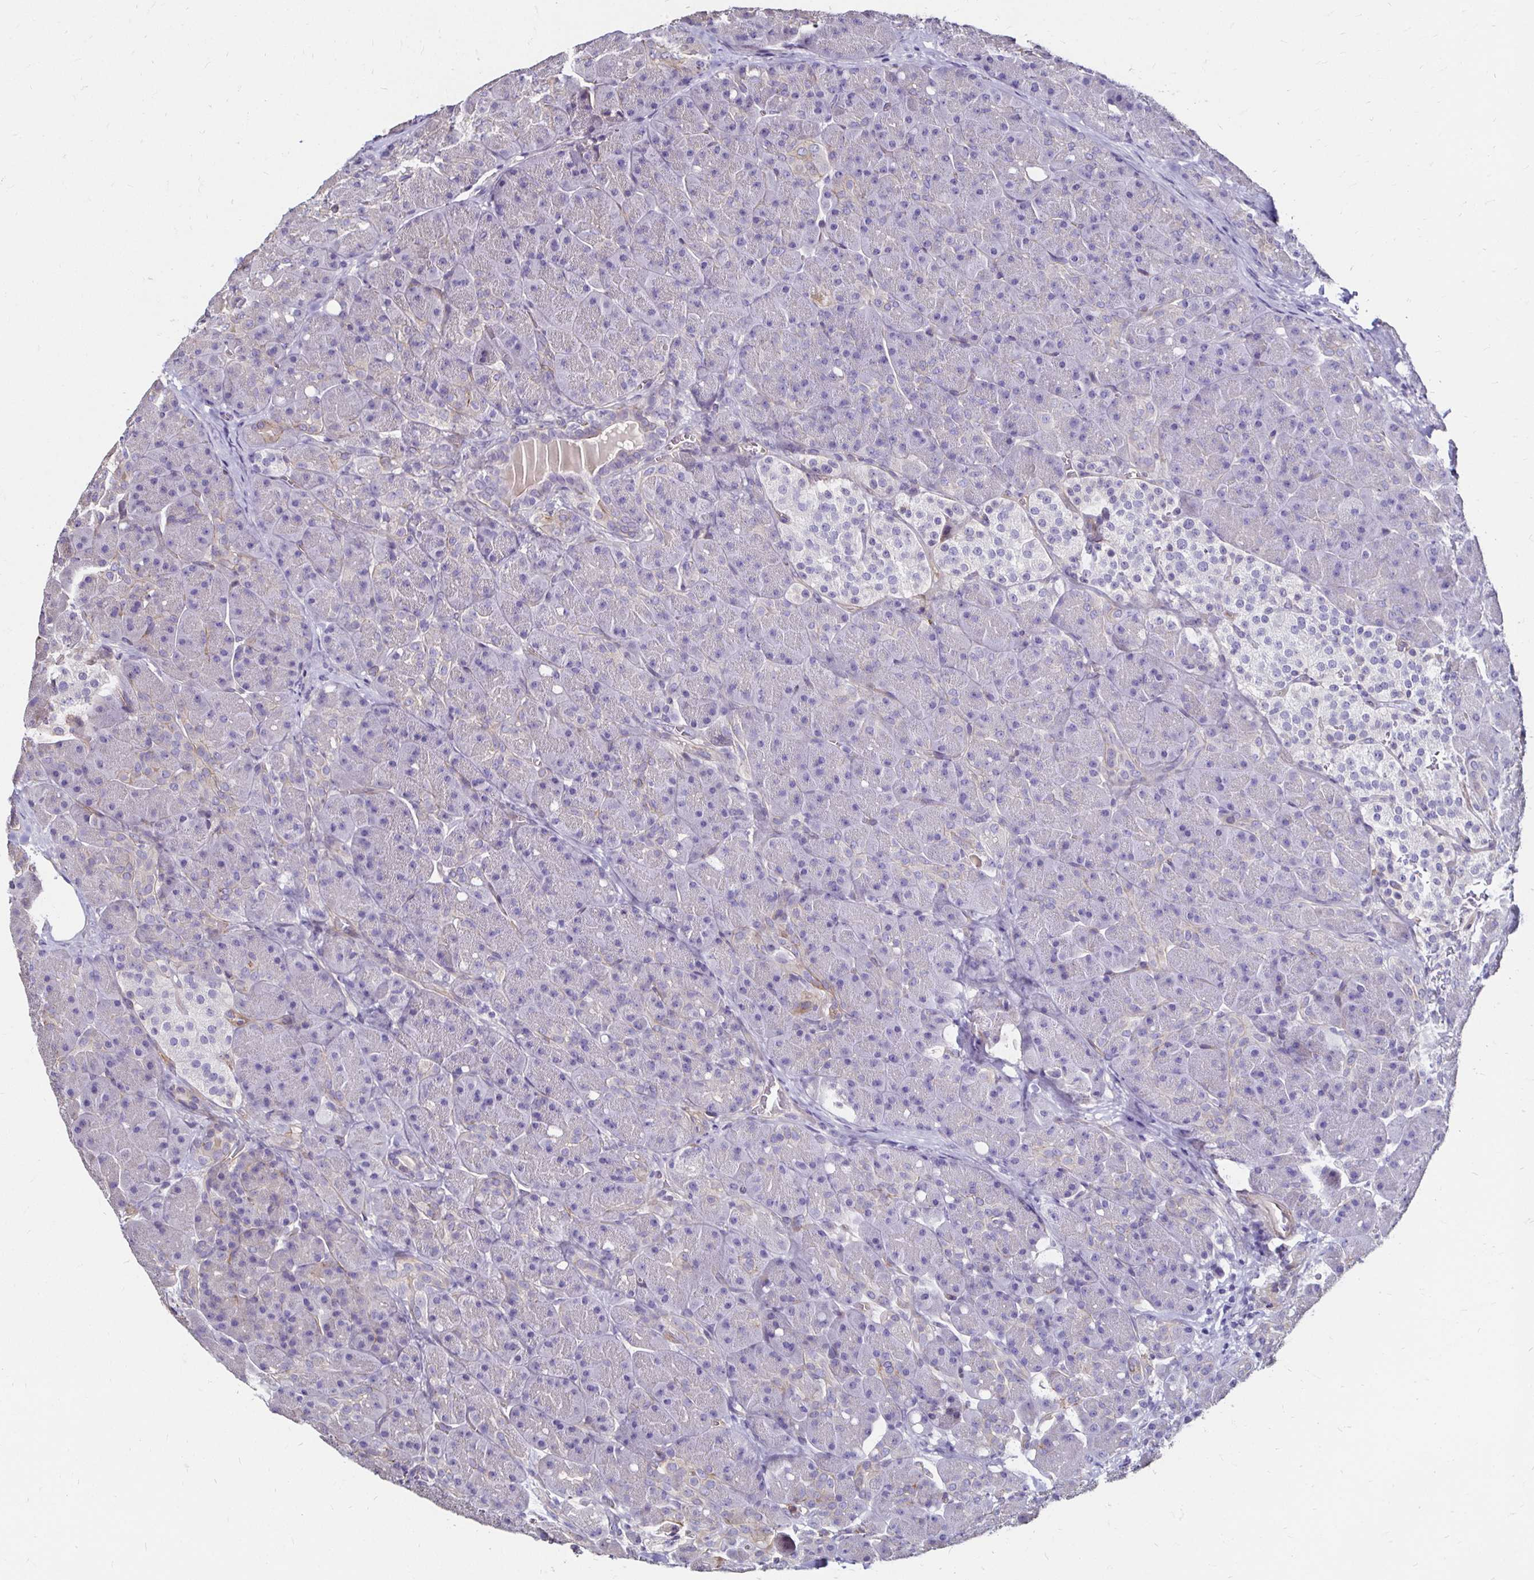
{"staining": {"intensity": "negative", "quantity": "none", "location": "none"}, "tissue": "pancreas", "cell_type": "Exocrine glandular cells", "image_type": "normal", "snomed": [{"axis": "morphology", "description": "Normal tissue, NOS"}, {"axis": "topography", "description": "Pancreas"}], "caption": "Exocrine glandular cells are negative for protein expression in unremarkable human pancreas. Brightfield microscopy of immunohistochemistry stained with DAB (3,3'-diaminobenzidine) (brown) and hematoxylin (blue), captured at high magnification.", "gene": "ITGB1", "patient": {"sex": "male", "age": 55}}